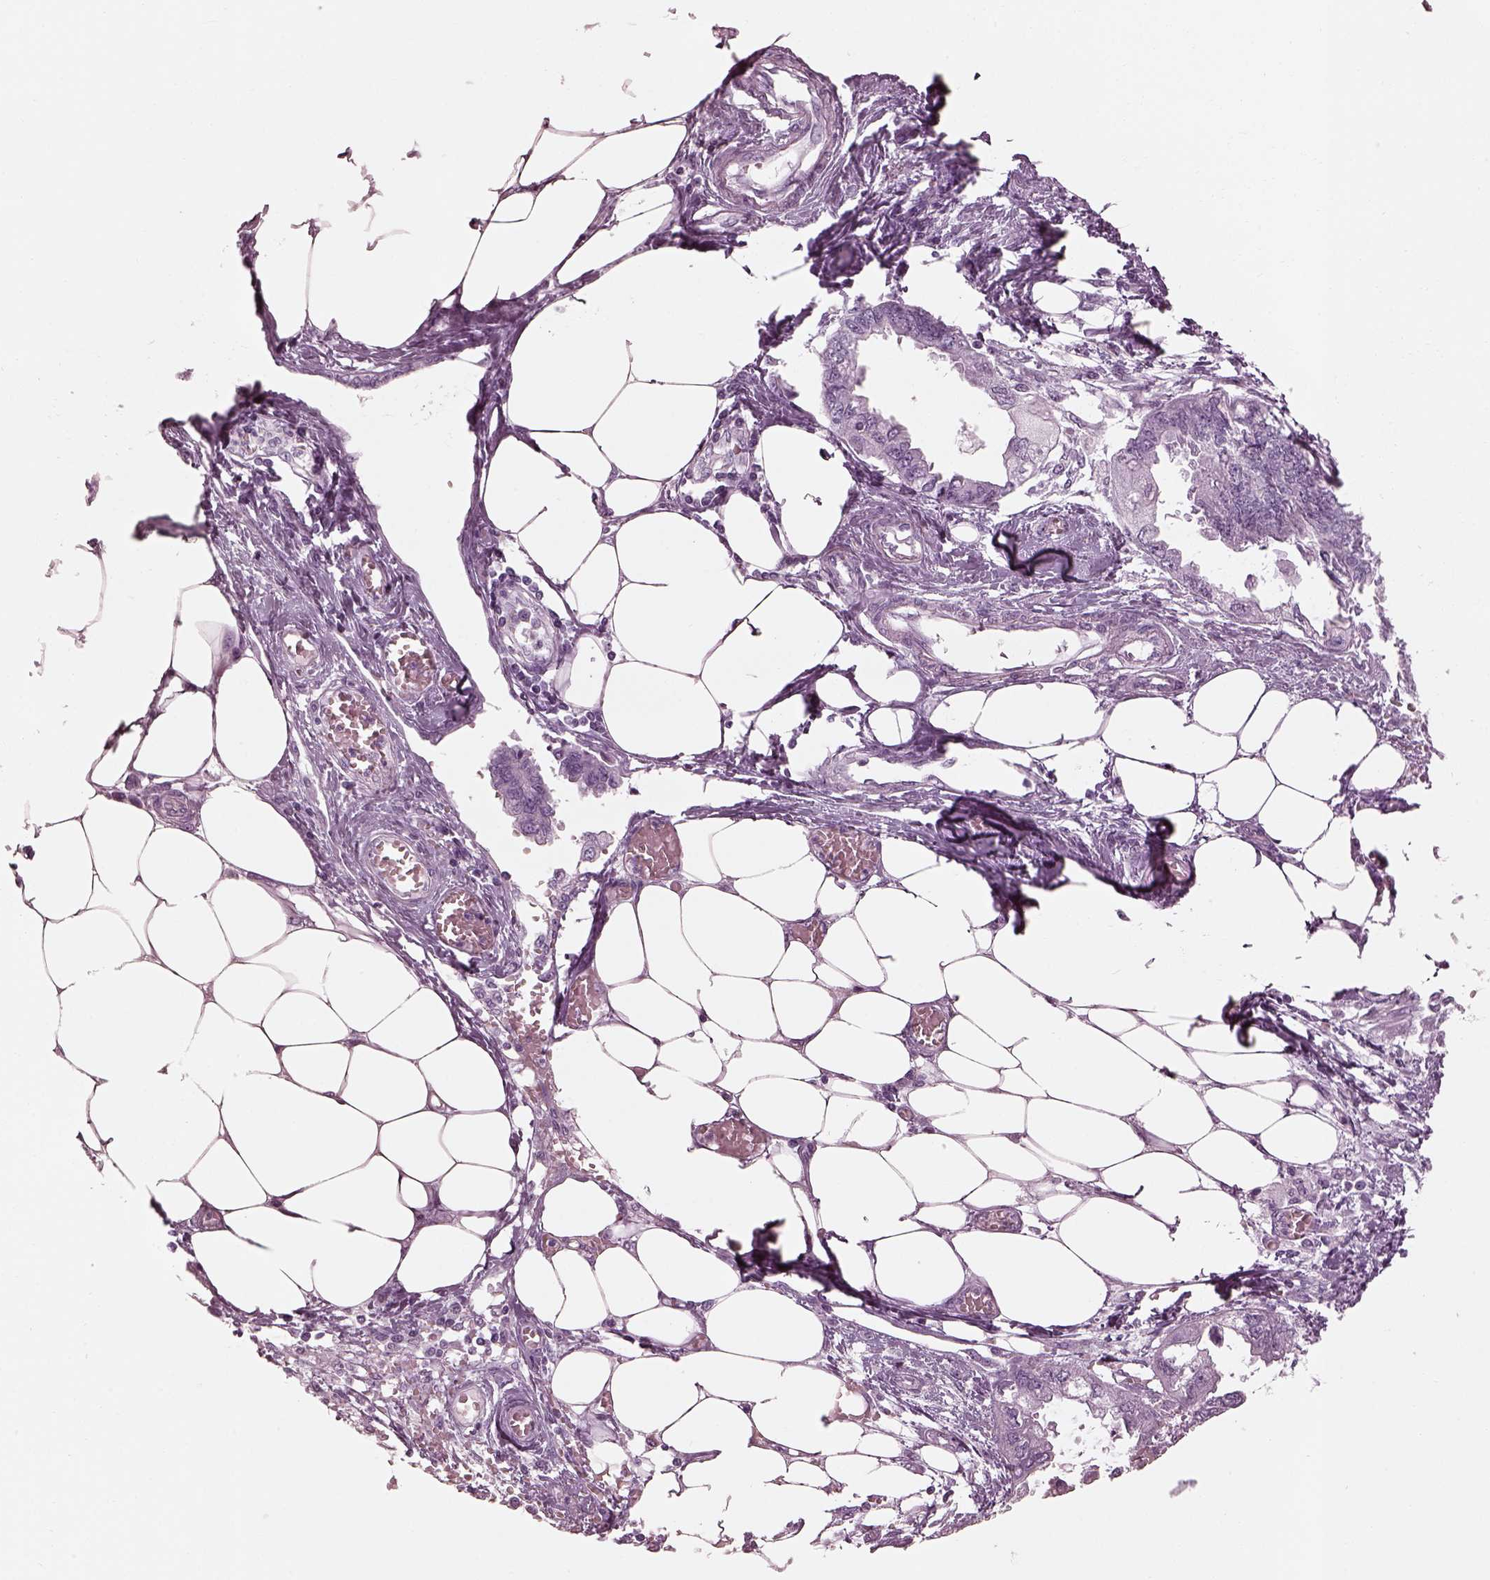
{"staining": {"intensity": "negative", "quantity": "none", "location": "none"}, "tissue": "endometrial cancer", "cell_type": "Tumor cells", "image_type": "cancer", "snomed": [{"axis": "morphology", "description": "Adenocarcinoma, NOS"}, {"axis": "morphology", "description": "Adenocarcinoma, metastatic, NOS"}, {"axis": "topography", "description": "Adipose tissue"}, {"axis": "topography", "description": "Endometrium"}], "caption": "Tumor cells show no significant staining in endometrial cancer.", "gene": "TCHHL1", "patient": {"sex": "female", "age": 67}}